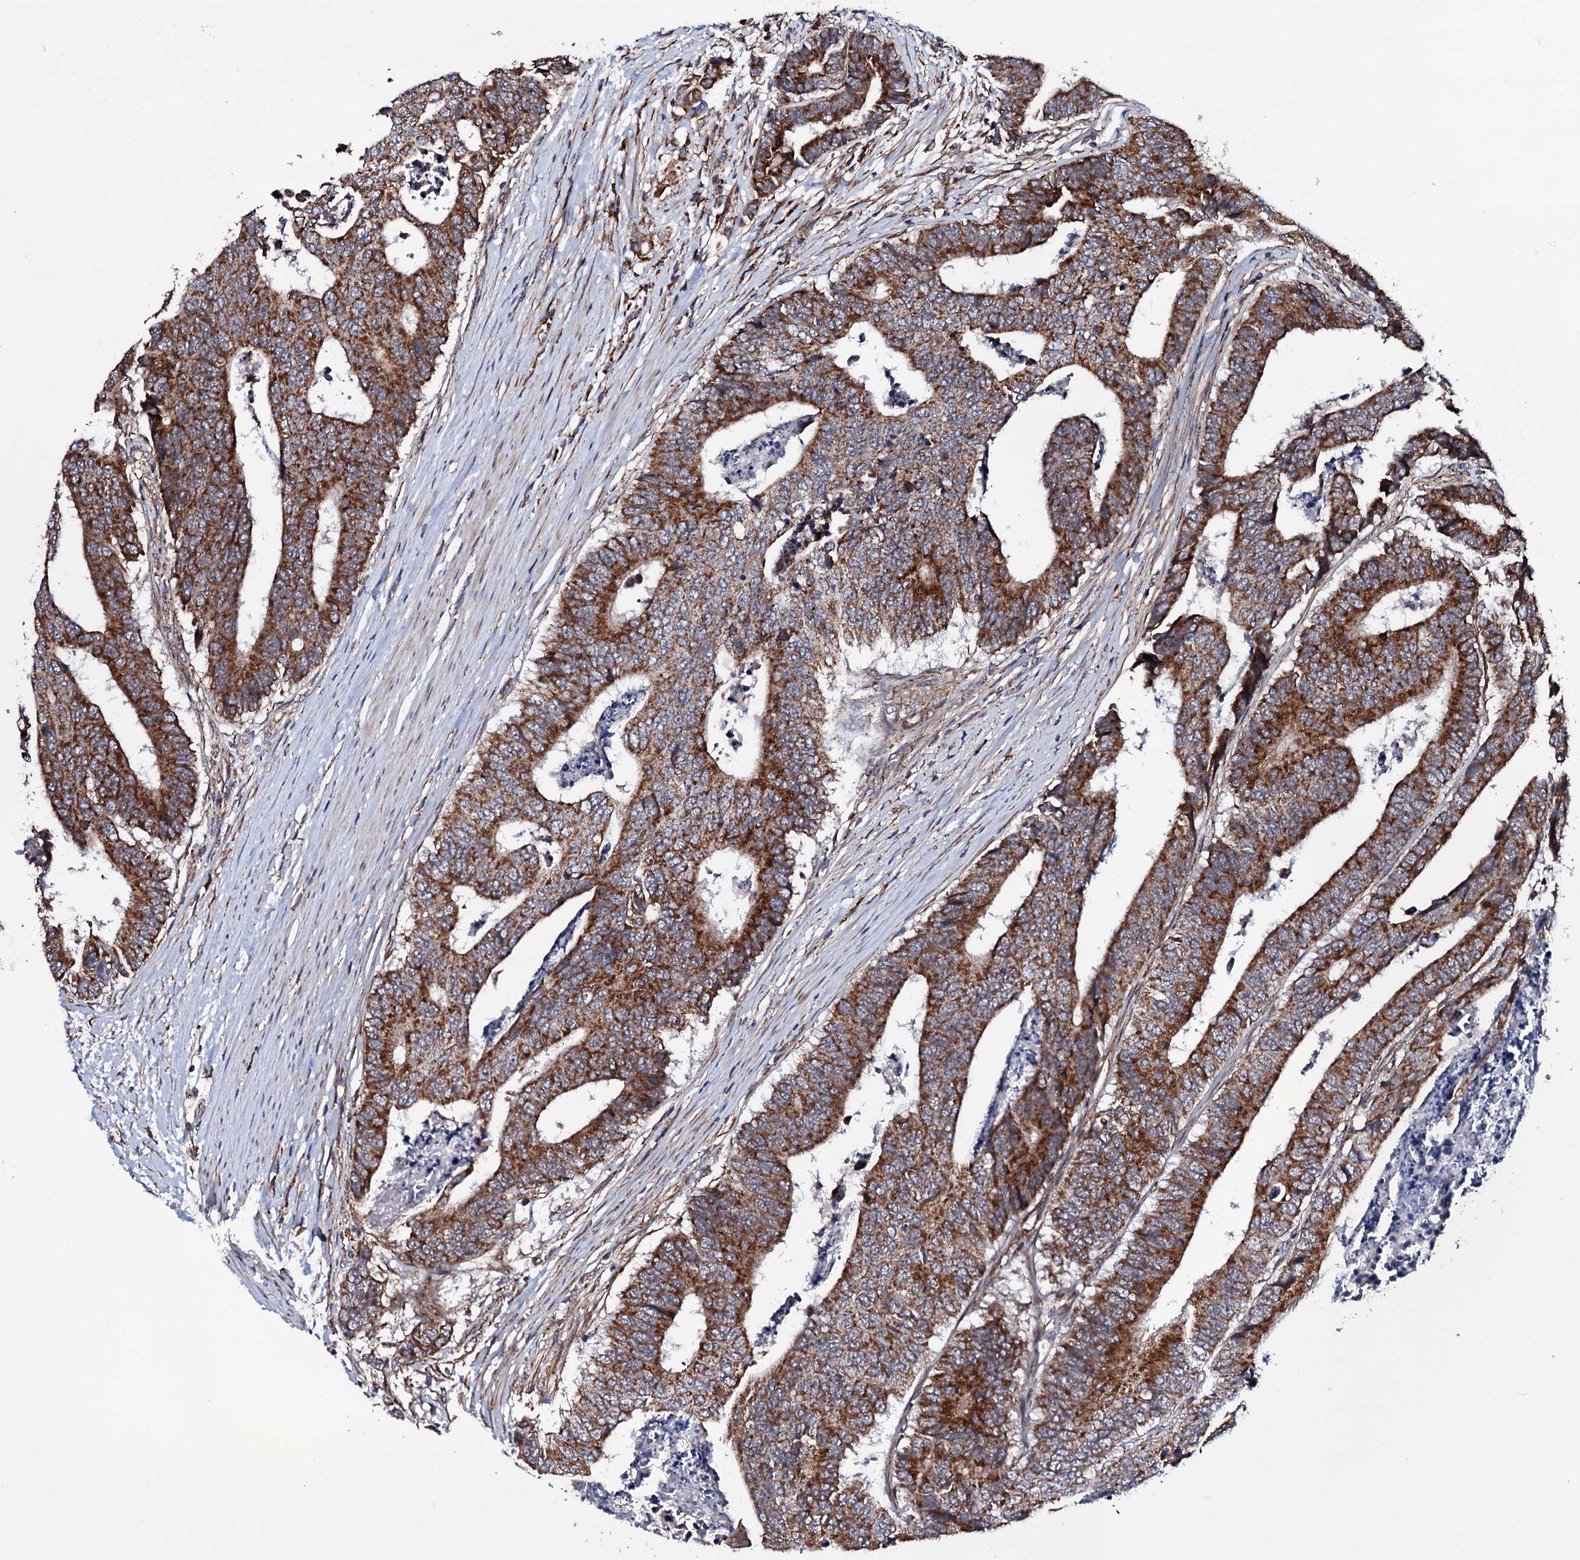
{"staining": {"intensity": "strong", "quantity": ">75%", "location": "cytoplasmic/membranous"}, "tissue": "colorectal cancer", "cell_type": "Tumor cells", "image_type": "cancer", "snomed": [{"axis": "morphology", "description": "Adenocarcinoma, NOS"}, {"axis": "topography", "description": "Rectum"}], "caption": "An immunohistochemistry (IHC) image of neoplastic tissue is shown. Protein staining in brown labels strong cytoplasmic/membranous positivity in colorectal adenocarcinoma within tumor cells. (DAB = brown stain, brightfield microscopy at high magnification).", "gene": "MTIF3", "patient": {"sex": "male", "age": 84}}